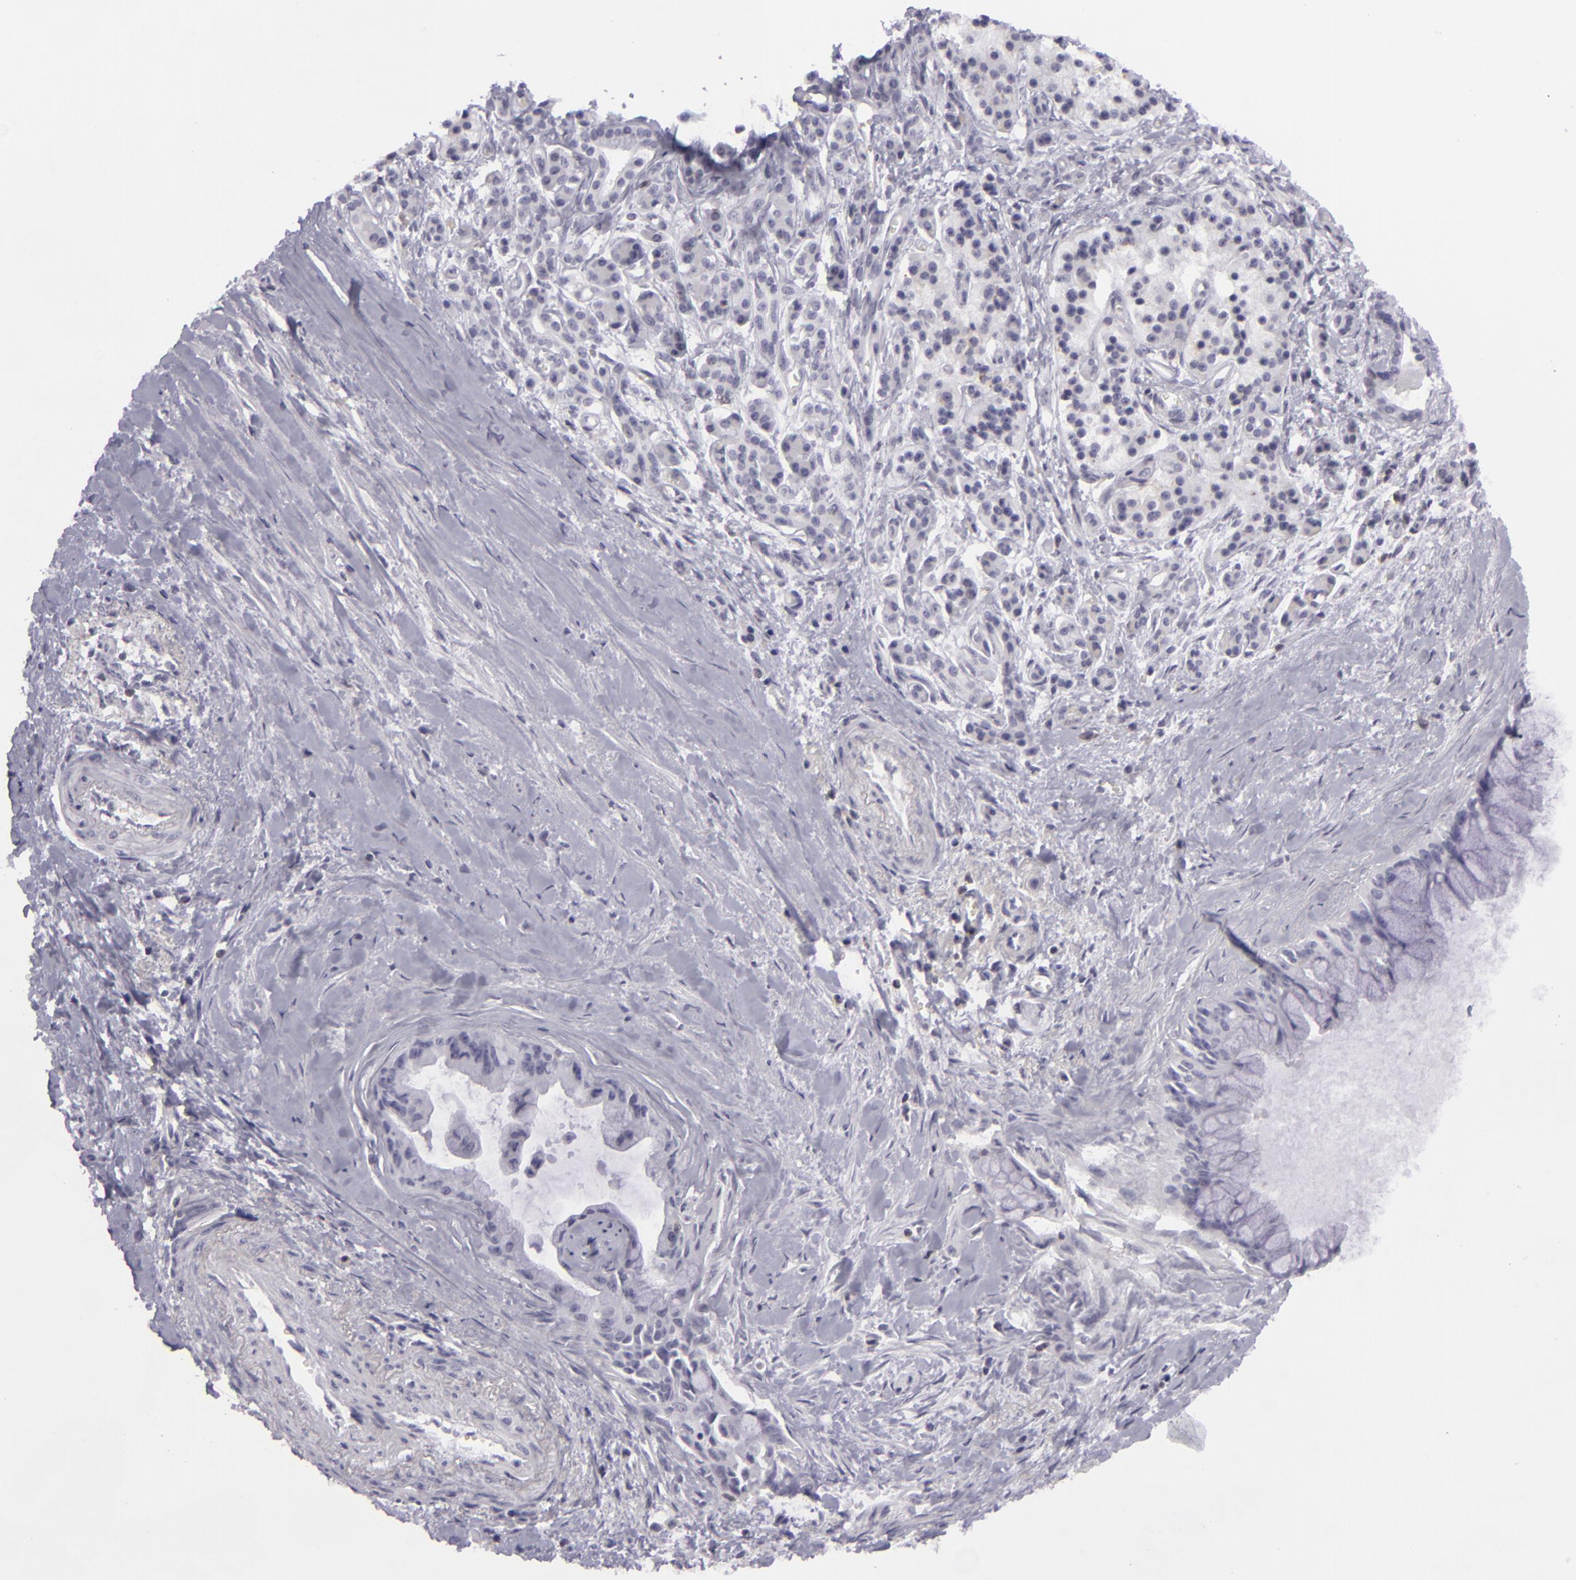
{"staining": {"intensity": "negative", "quantity": "none", "location": "none"}, "tissue": "pancreatic cancer", "cell_type": "Tumor cells", "image_type": "cancer", "snomed": [{"axis": "morphology", "description": "Adenocarcinoma, NOS"}, {"axis": "topography", "description": "Pancreas"}], "caption": "Immunohistochemistry (IHC) of human pancreatic adenocarcinoma exhibits no expression in tumor cells.", "gene": "KCNAB2", "patient": {"sex": "male", "age": 59}}